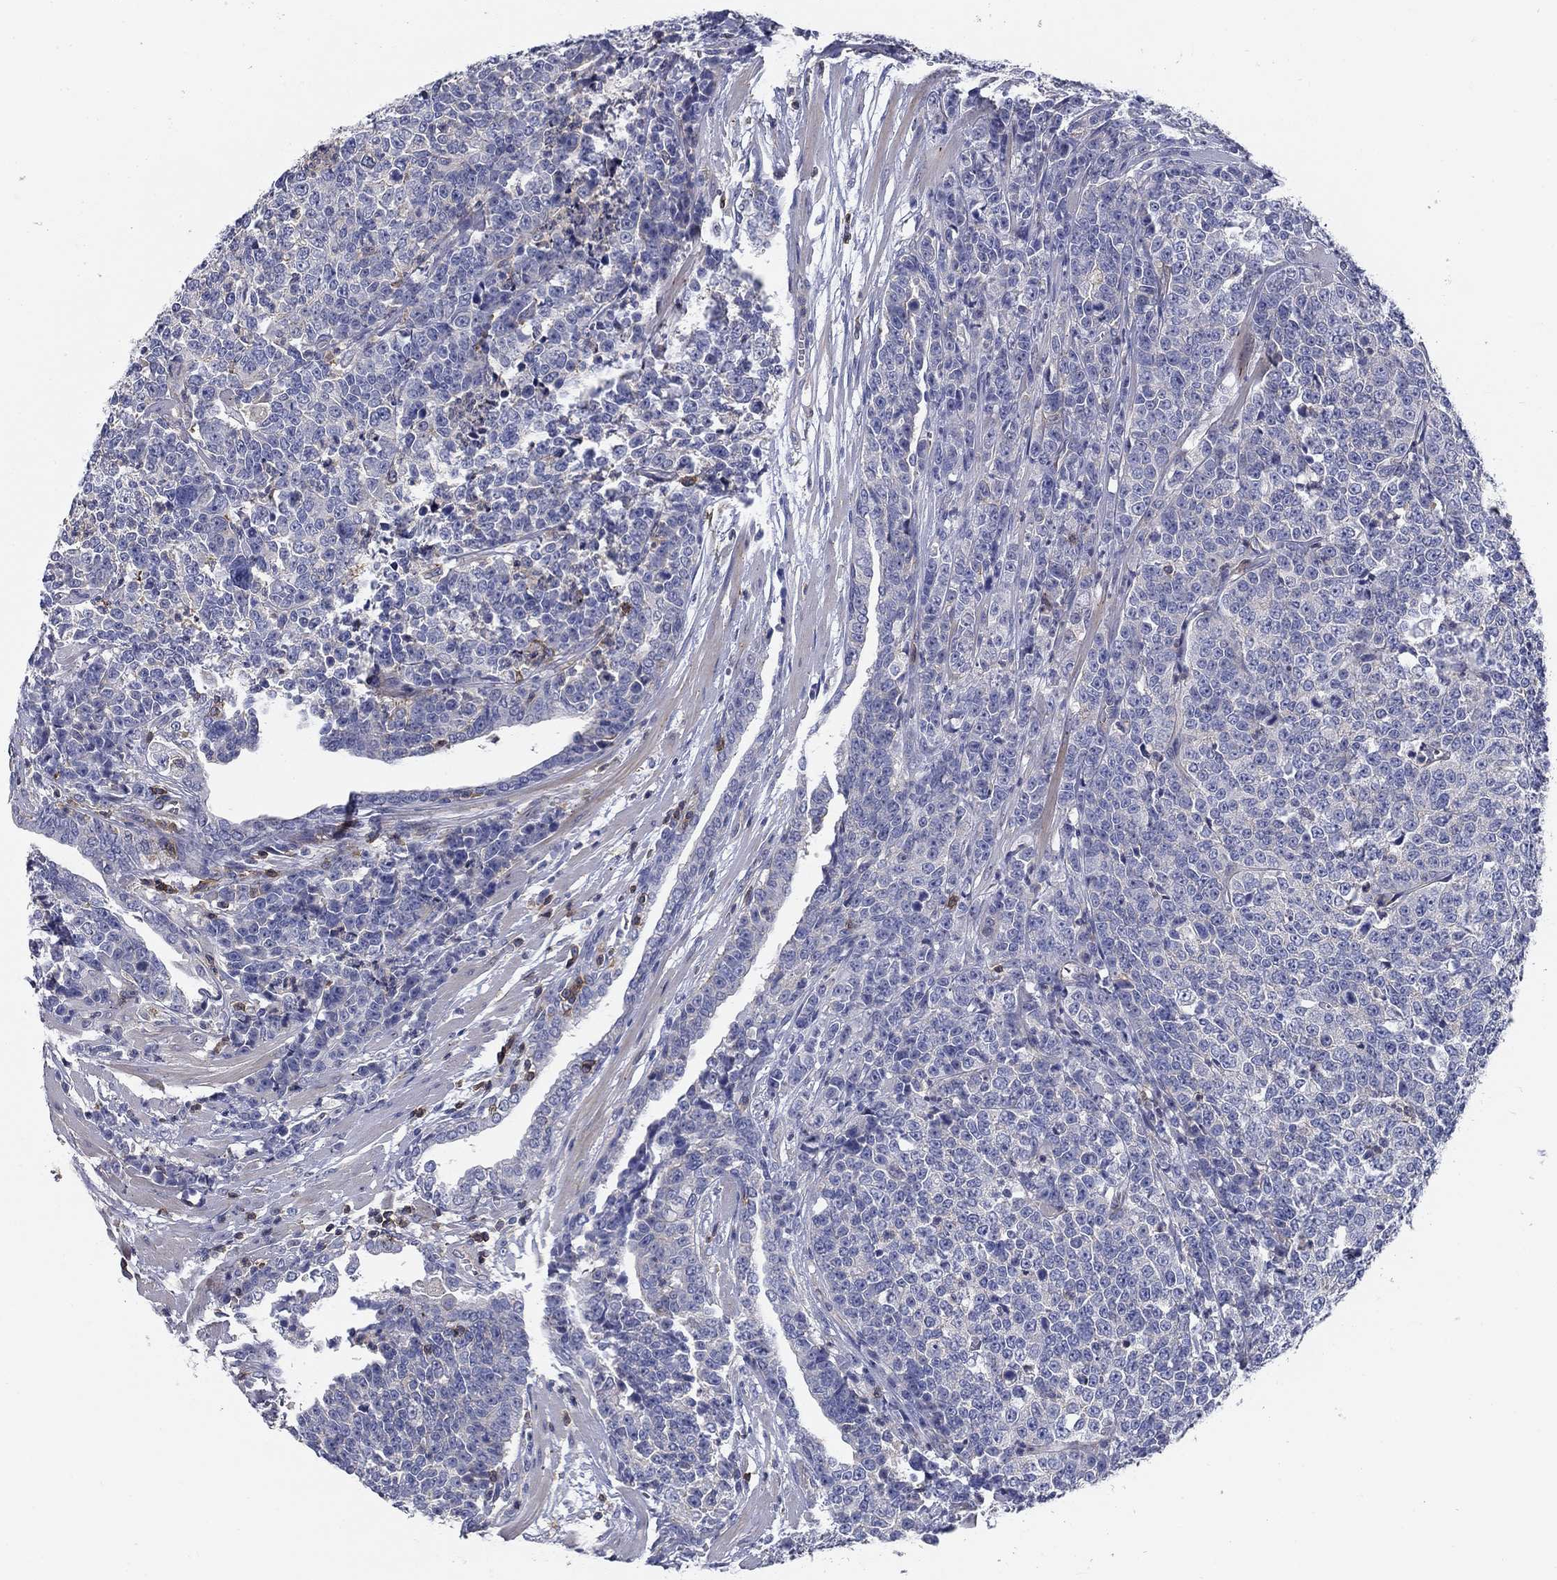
{"staining": {"intensity": "negative", "quantity": "none", "location": "none"}, "tissue": "prostate cancer", "cell_type": "Tumor cells", "image_type": "cancer", "snomed": [{"axis": "morphology", "description": "Adenocarcinoma, NOS"}, {"axis": "topography", "description": "Prostate"}], "caption": "An immunohistochemistry (IHC) histopathology image of prostate adenocarcinoma is shown. There is no staining in tumor cells of prostate adenocarcinoma.", "gene": "SIT1", "patient": {"sex": "male", "age": 67}}